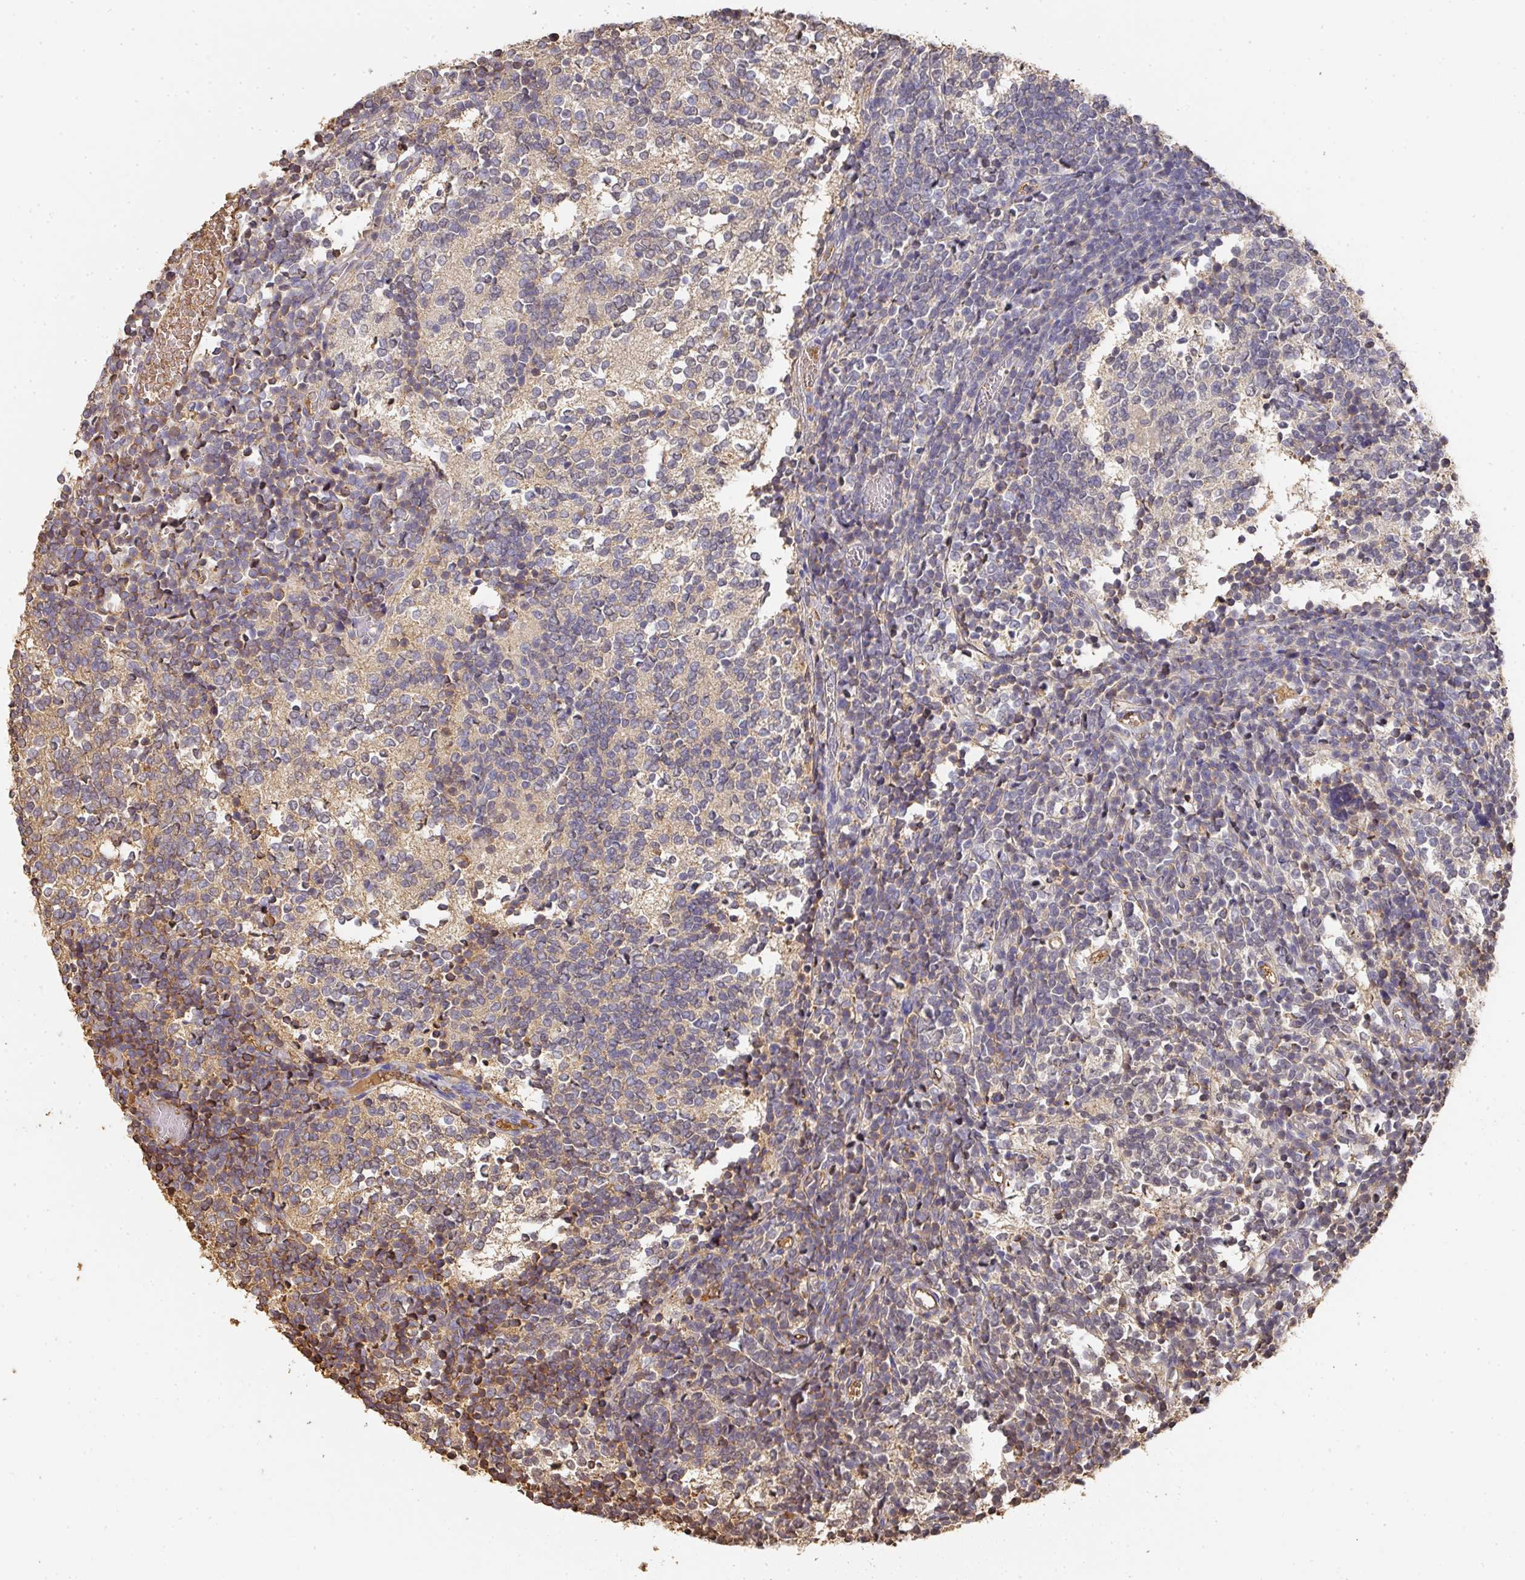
{"staining": {"intensity": "weak", "quantity": "<25%", "location": "cytoplasmic/membranous"}, "tissue": "glioma", "cell_type": "Tumor cells", "image_type": "cancer", "snomed": [{"axis": "morphology", "description": "Glioma, malignant, Low grade"}, {"axis": "topography", "description": "Brain"}], "caption": "Malignant glioma (low-grade) was stained to show a protein in brown. There is no significant staining in tumor cells.", "gene": "ALB", "patient": {"sex": "female", "age": 1}}